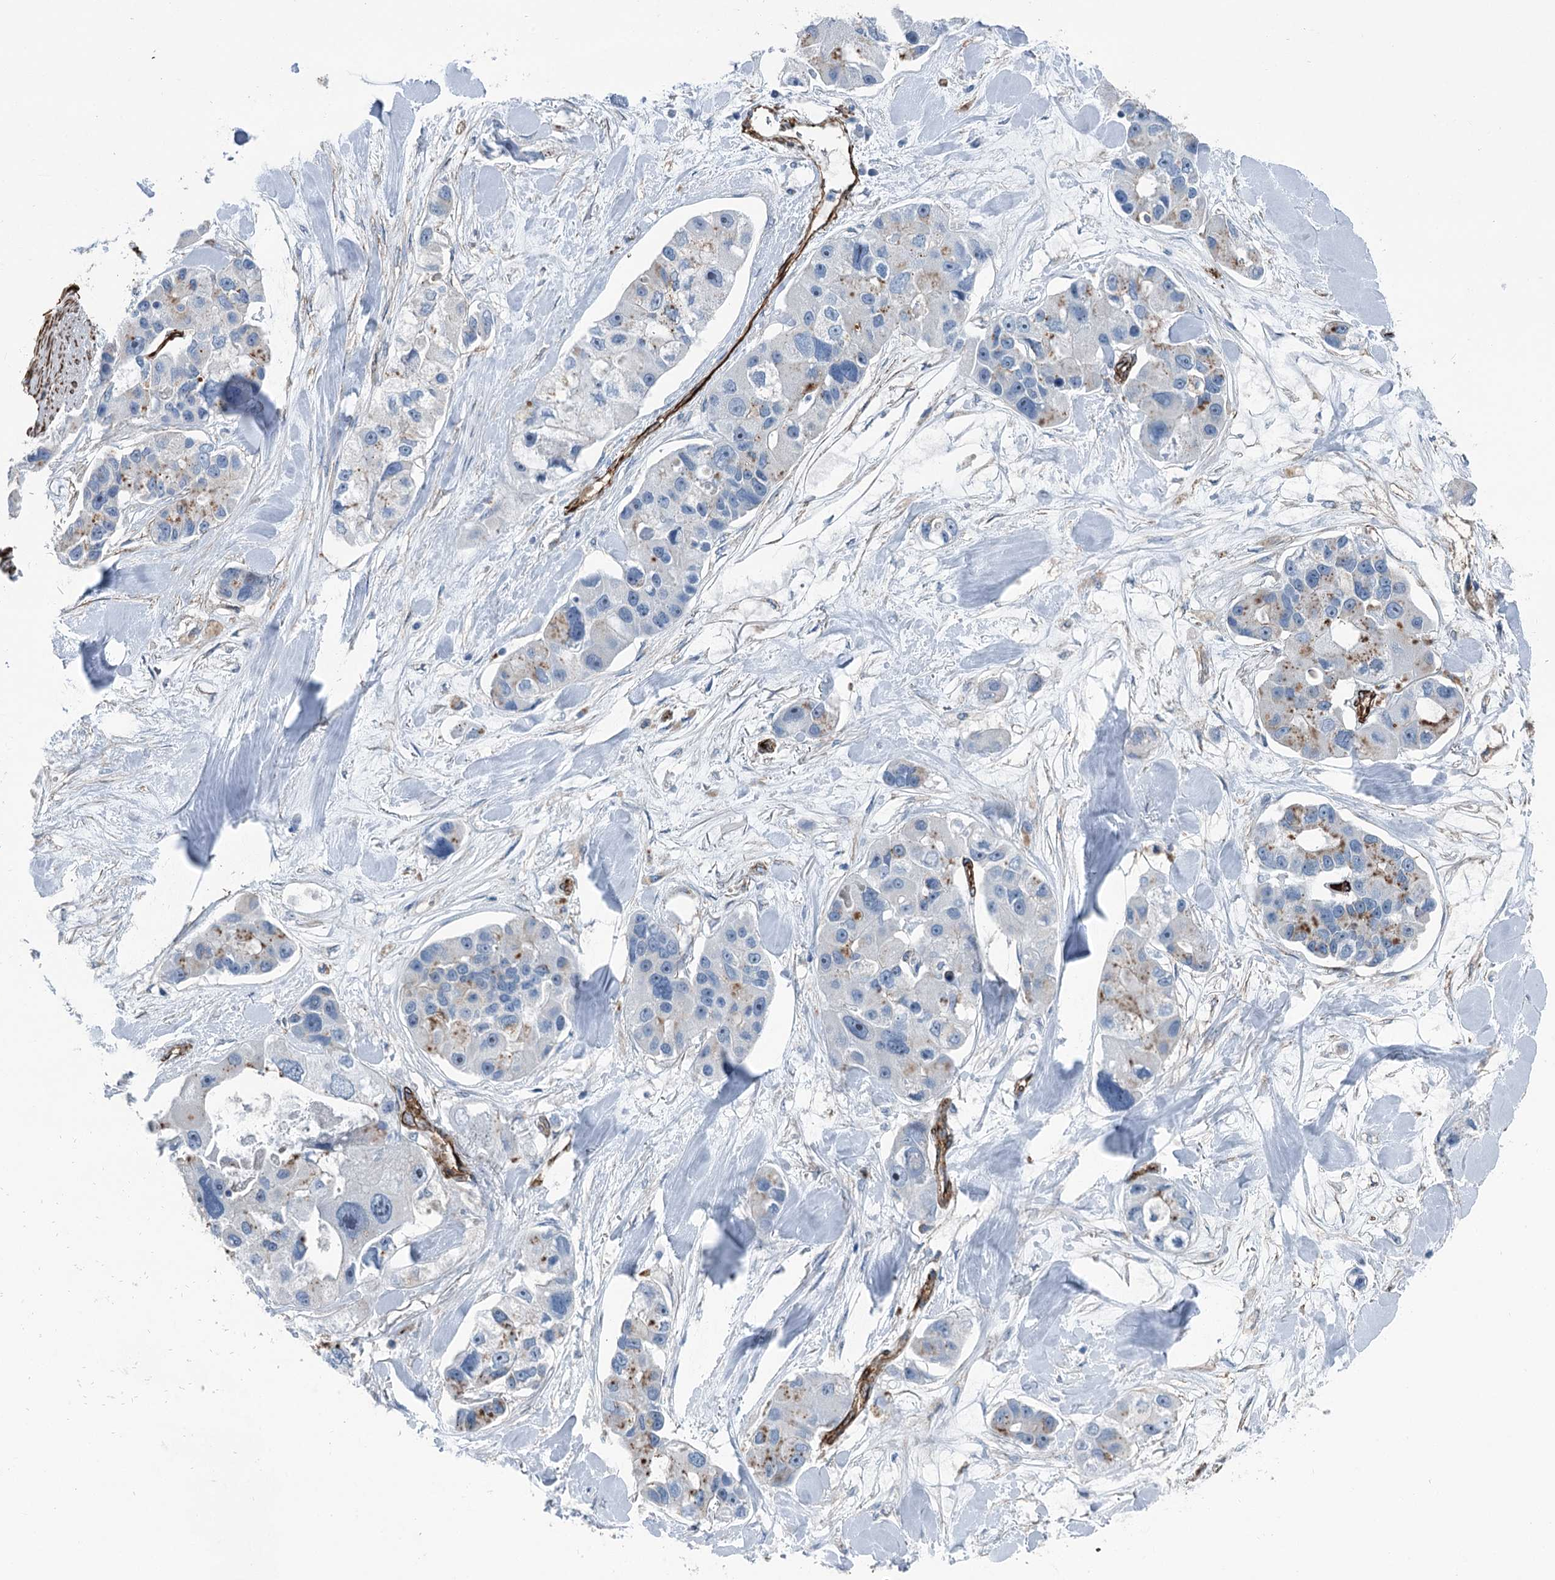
{"staining": {"intensity": "weak", "quantity": "<25%", "location": "cytoplasmic/membranous"}, "tissue": "lung cancer", "cell_type": "Tumor cells", "image_type": "cancer", "snomed": [{"axis": "morphology", "description": "Adenocarcinoma, NOS"}, {"axis": "topography", "description": "Lung"}], "caption": "An image of human lung cancer (adenocarcinoma) is negative for staining in tumor cells. (Stains: DAB (3,3'-diaminobenzidine) IHC with hematoxylin counter stain, Microscopy: brightfield microscopy at high magnification).", "gene": "IQSEC1", "patient": {"sex": "female", "age": 54}}